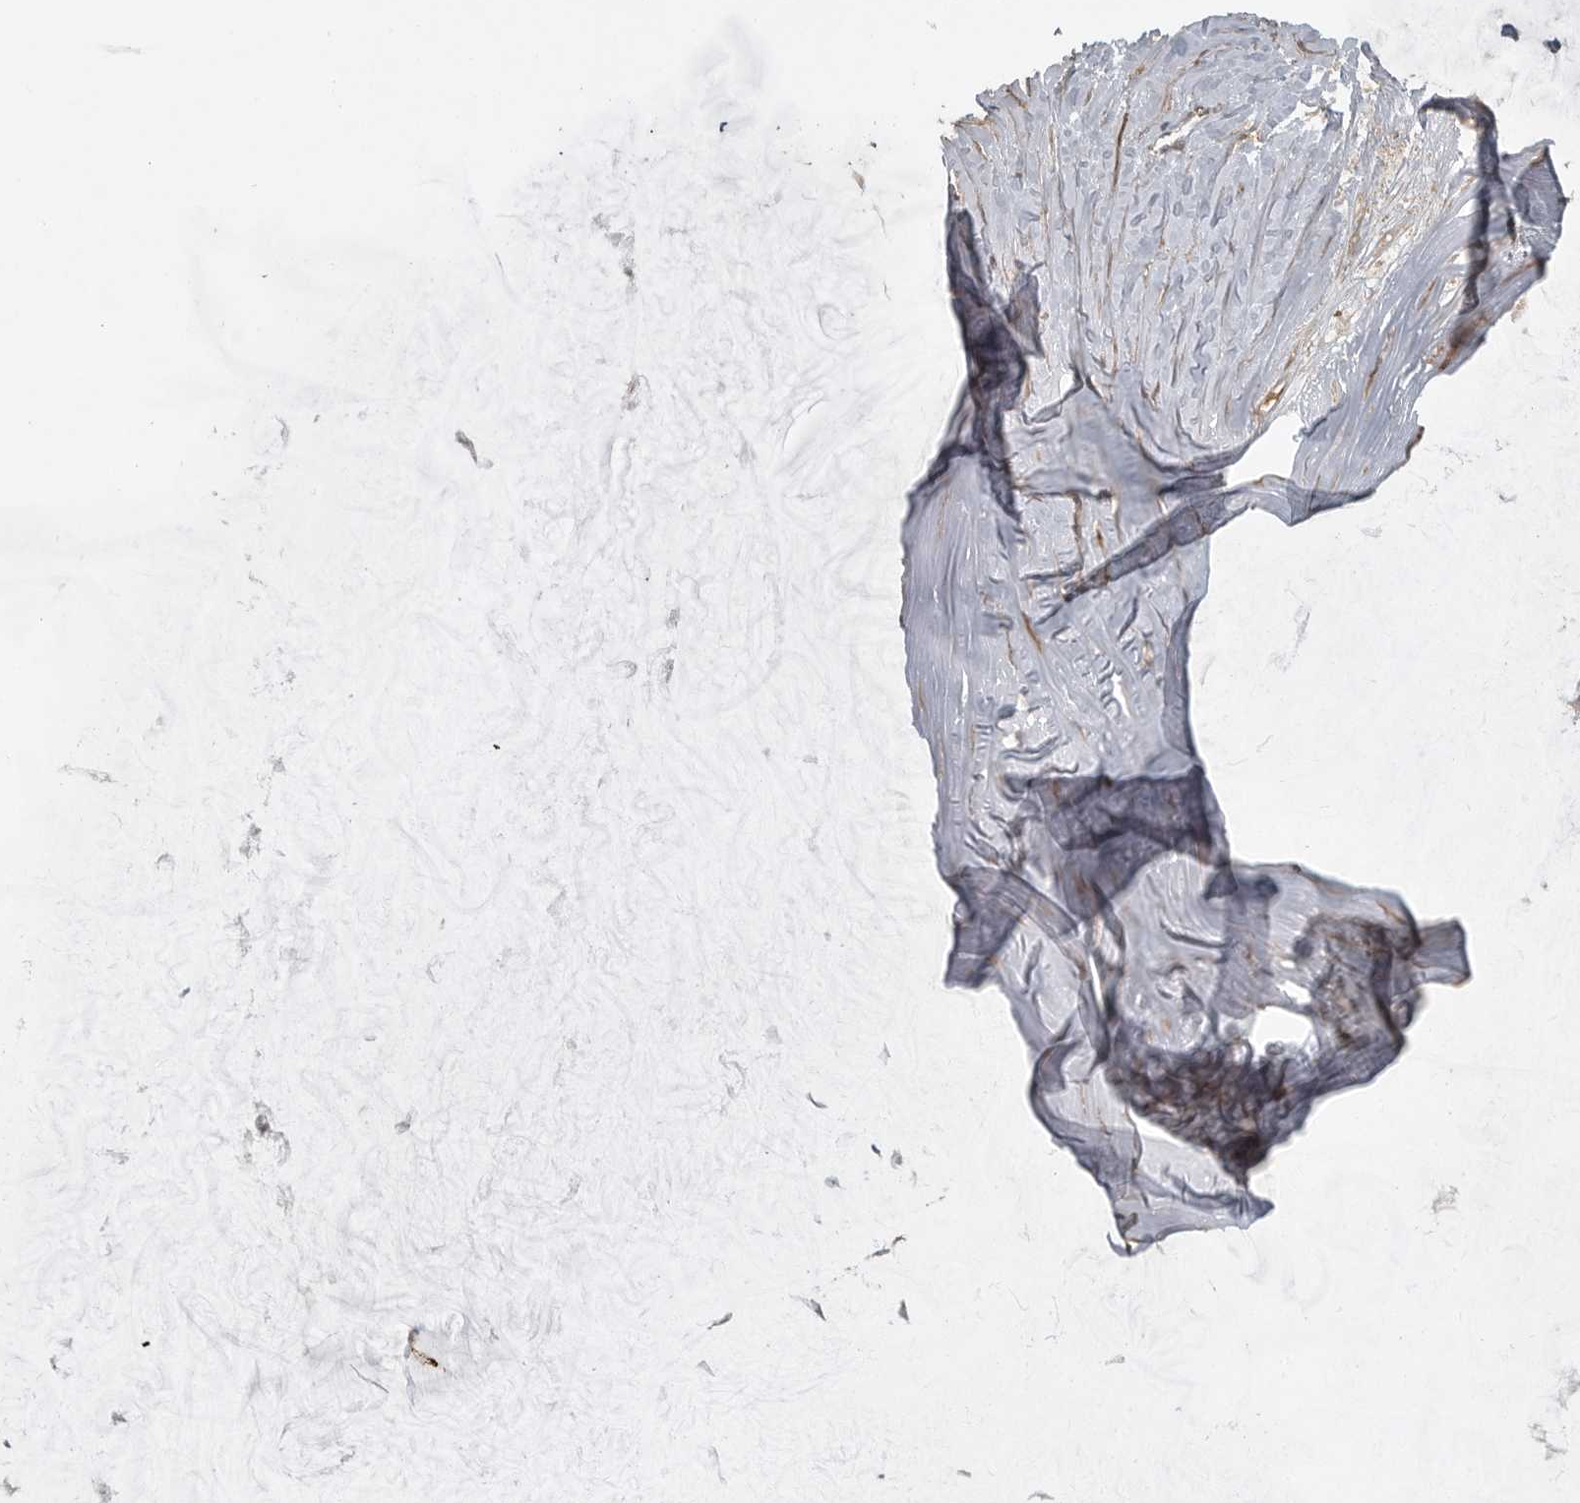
{"staining": {"intensity": "moderate", "quantity": ">75%", "location": "cytoplasmic/membranous"}, "tissue": "ovarian cancer", "cell_type": "Tumor cells", "image_type": "cancer", "snomed": [{"axis": "morphology", "description": "Cystadenocarcinoma, mucinous, NOS"}, {"axis": "topography", "description": "Ovary"}], "caption": "Ovarian mucinous cystadenocarcinoma tissue exhibits moderate cytoplasmic/membranous staining in about >75% of tumor cells, visualized by immunohistochemistry.", "gene": "LLGL1", "patient": {"sex": "female", "age": 39}}